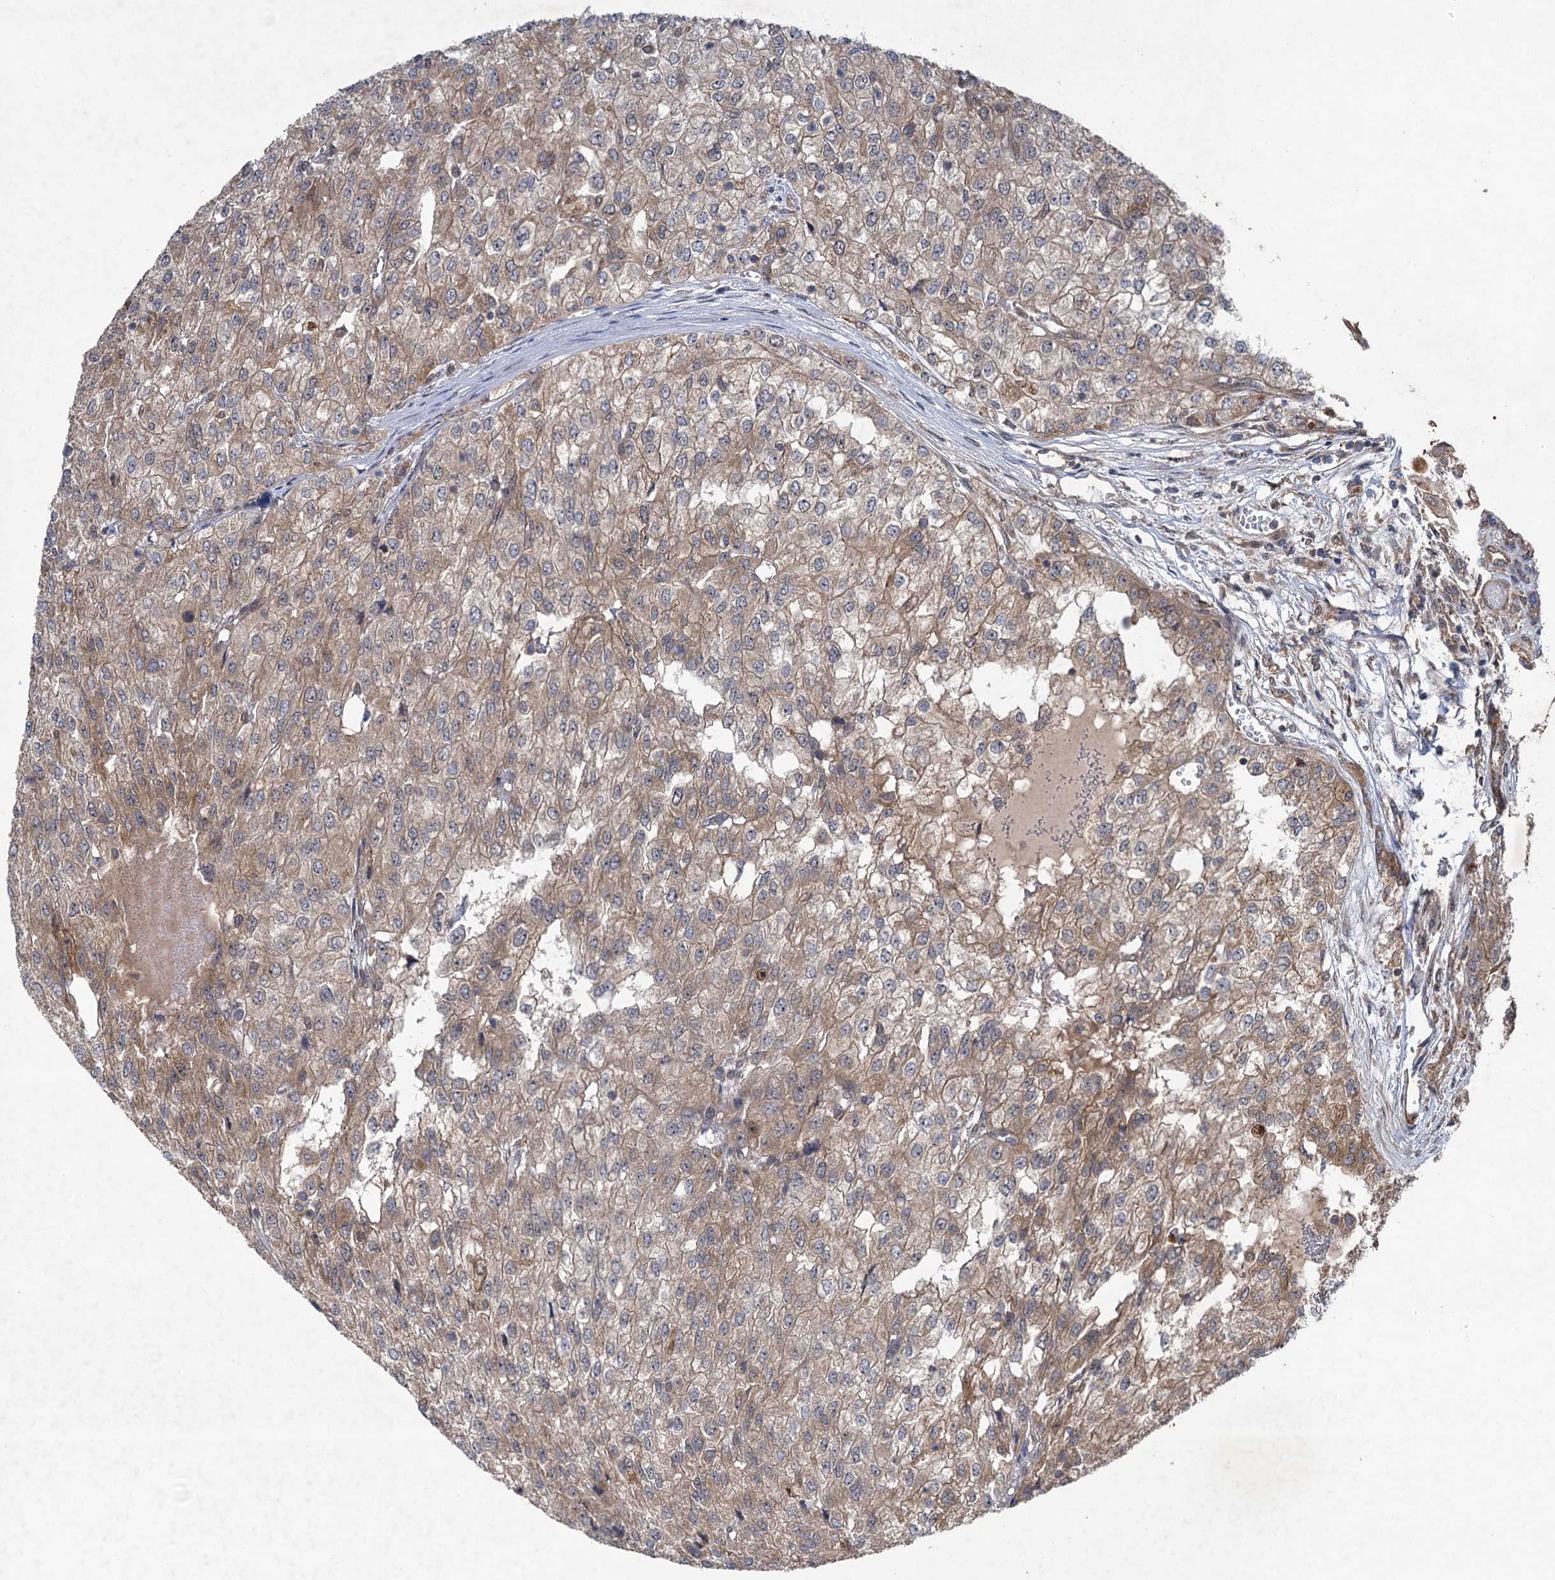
{"staining": {"intensity": "weak", "quantity": "25%-75%", "location": "cytoplasmic/membranous"}, "tissue": "renal cancer", "cell_type": "Tumor cells", "image_type": "cancer", "snomed": [{"axis": "morphology", "description": "Adenocarcinoma, NOS"}, {"axis": "topography", "description": "Kidney"}], "caption": "A low amount of weak cytoplasmic/membranous expression is seen in approximately 25%-75% of tumor cells in renal cancer (adenocarcinoma) tissue.", "gene": "HAUS1", "patient": {"sex": "female", "age": 54}}